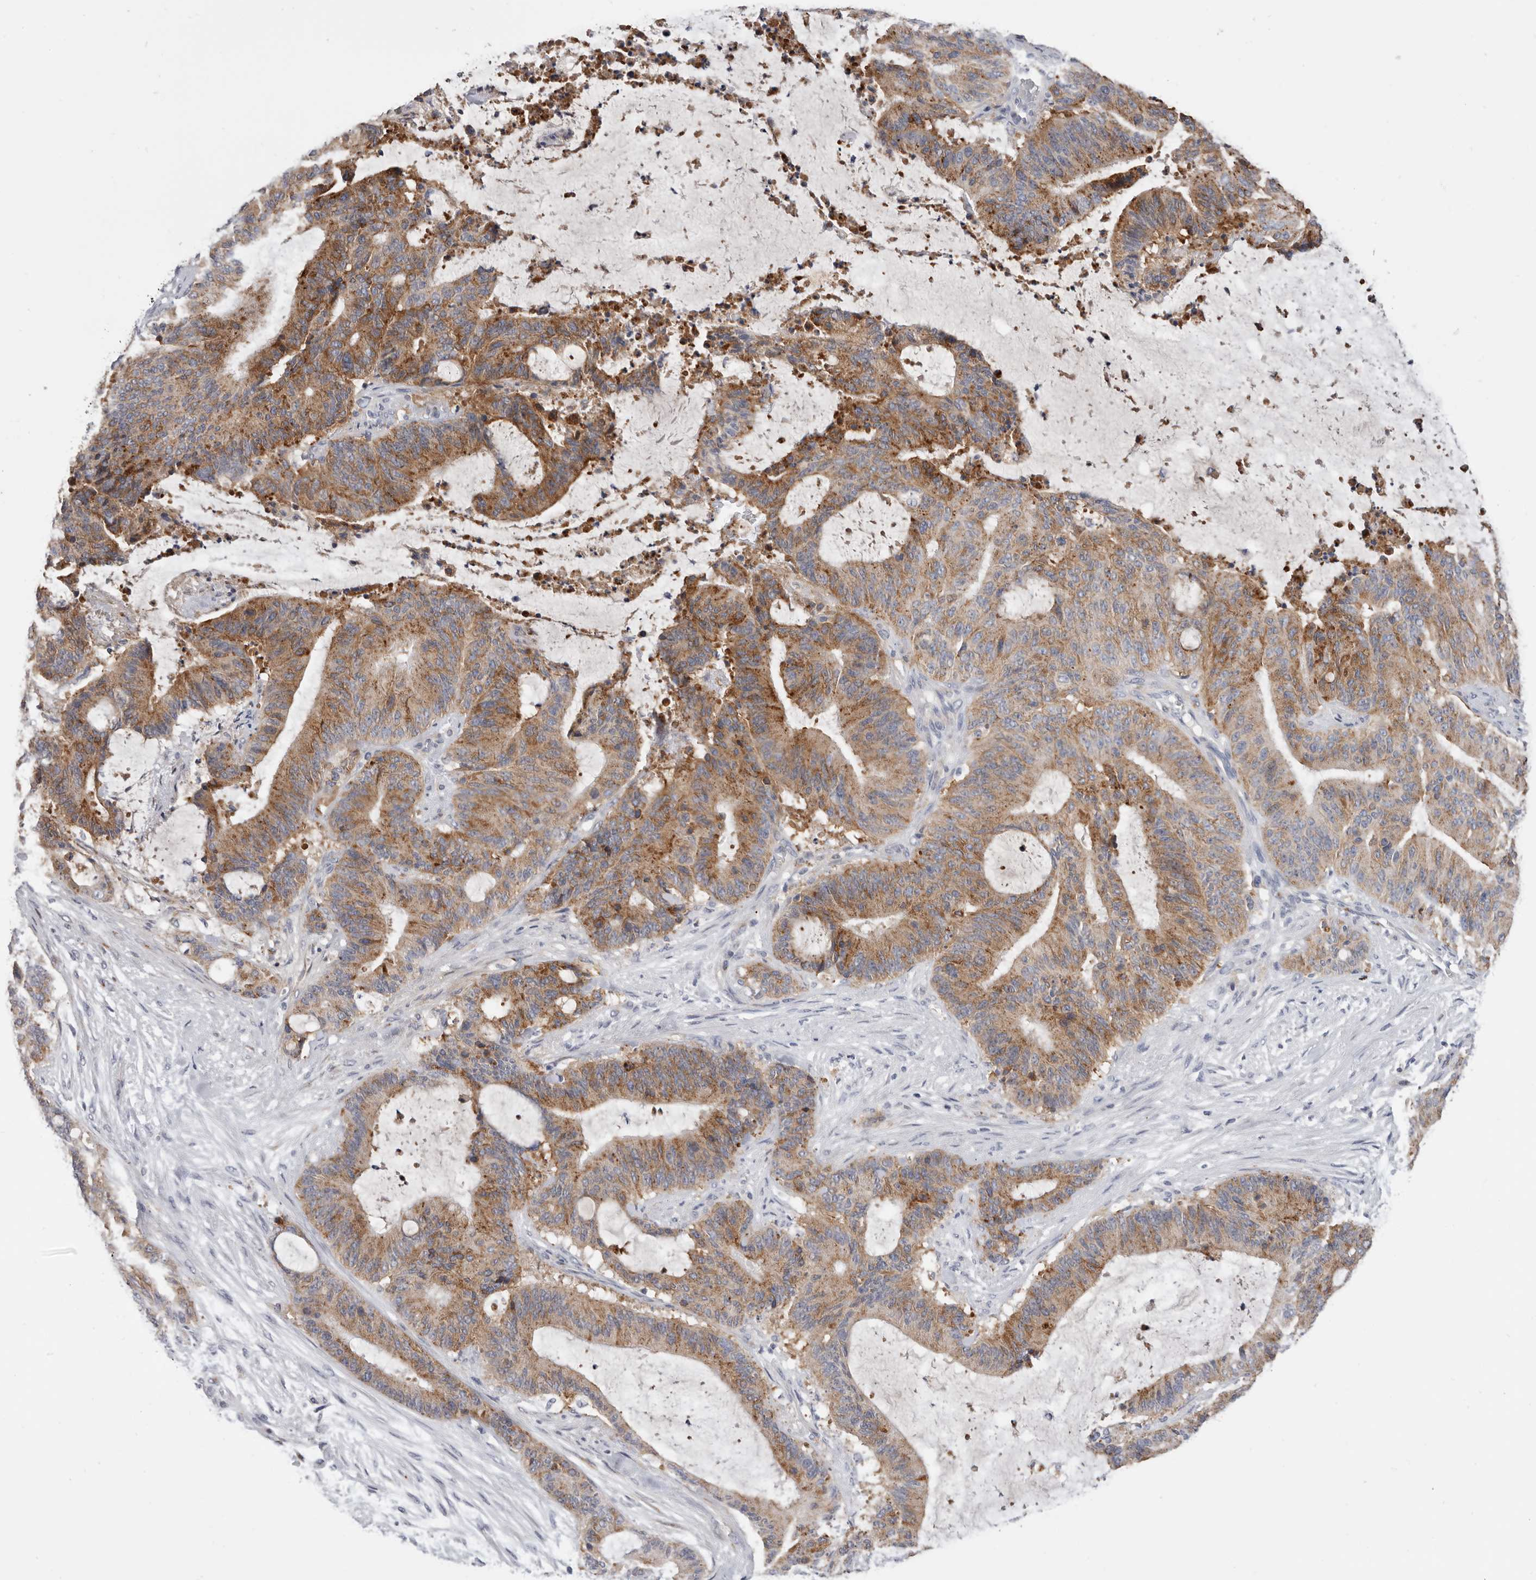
{"staining": {"intensity": "moderate", "quantity": ">75%", "location": "cytoplasmic/membranous"}, "tissue": "liver cancer", "cell_type": "Tumor cells", "image_type": "cancer", "snomed": [{"axis": "morphology", "description": "Normal tissue, NOS"}, {"axis": "morphology", "description": "Cholangiocarcinoma"}, {"axis": "topography", "description": "Liver"}, {"axis": "topography", "description": "Peripheral nerve tissue"}], "caption": "Brown immunohistochemical staining in liver cancer (cholangiocarcinoma) reveals moderate cytoplasmic/membranous positivity in approximately >75% of tumor cells. The protein is shown in brown color, while the nuclei are stained blue.", "gene": "TFRC", "patient": {"sex": "female", "age": 73}}